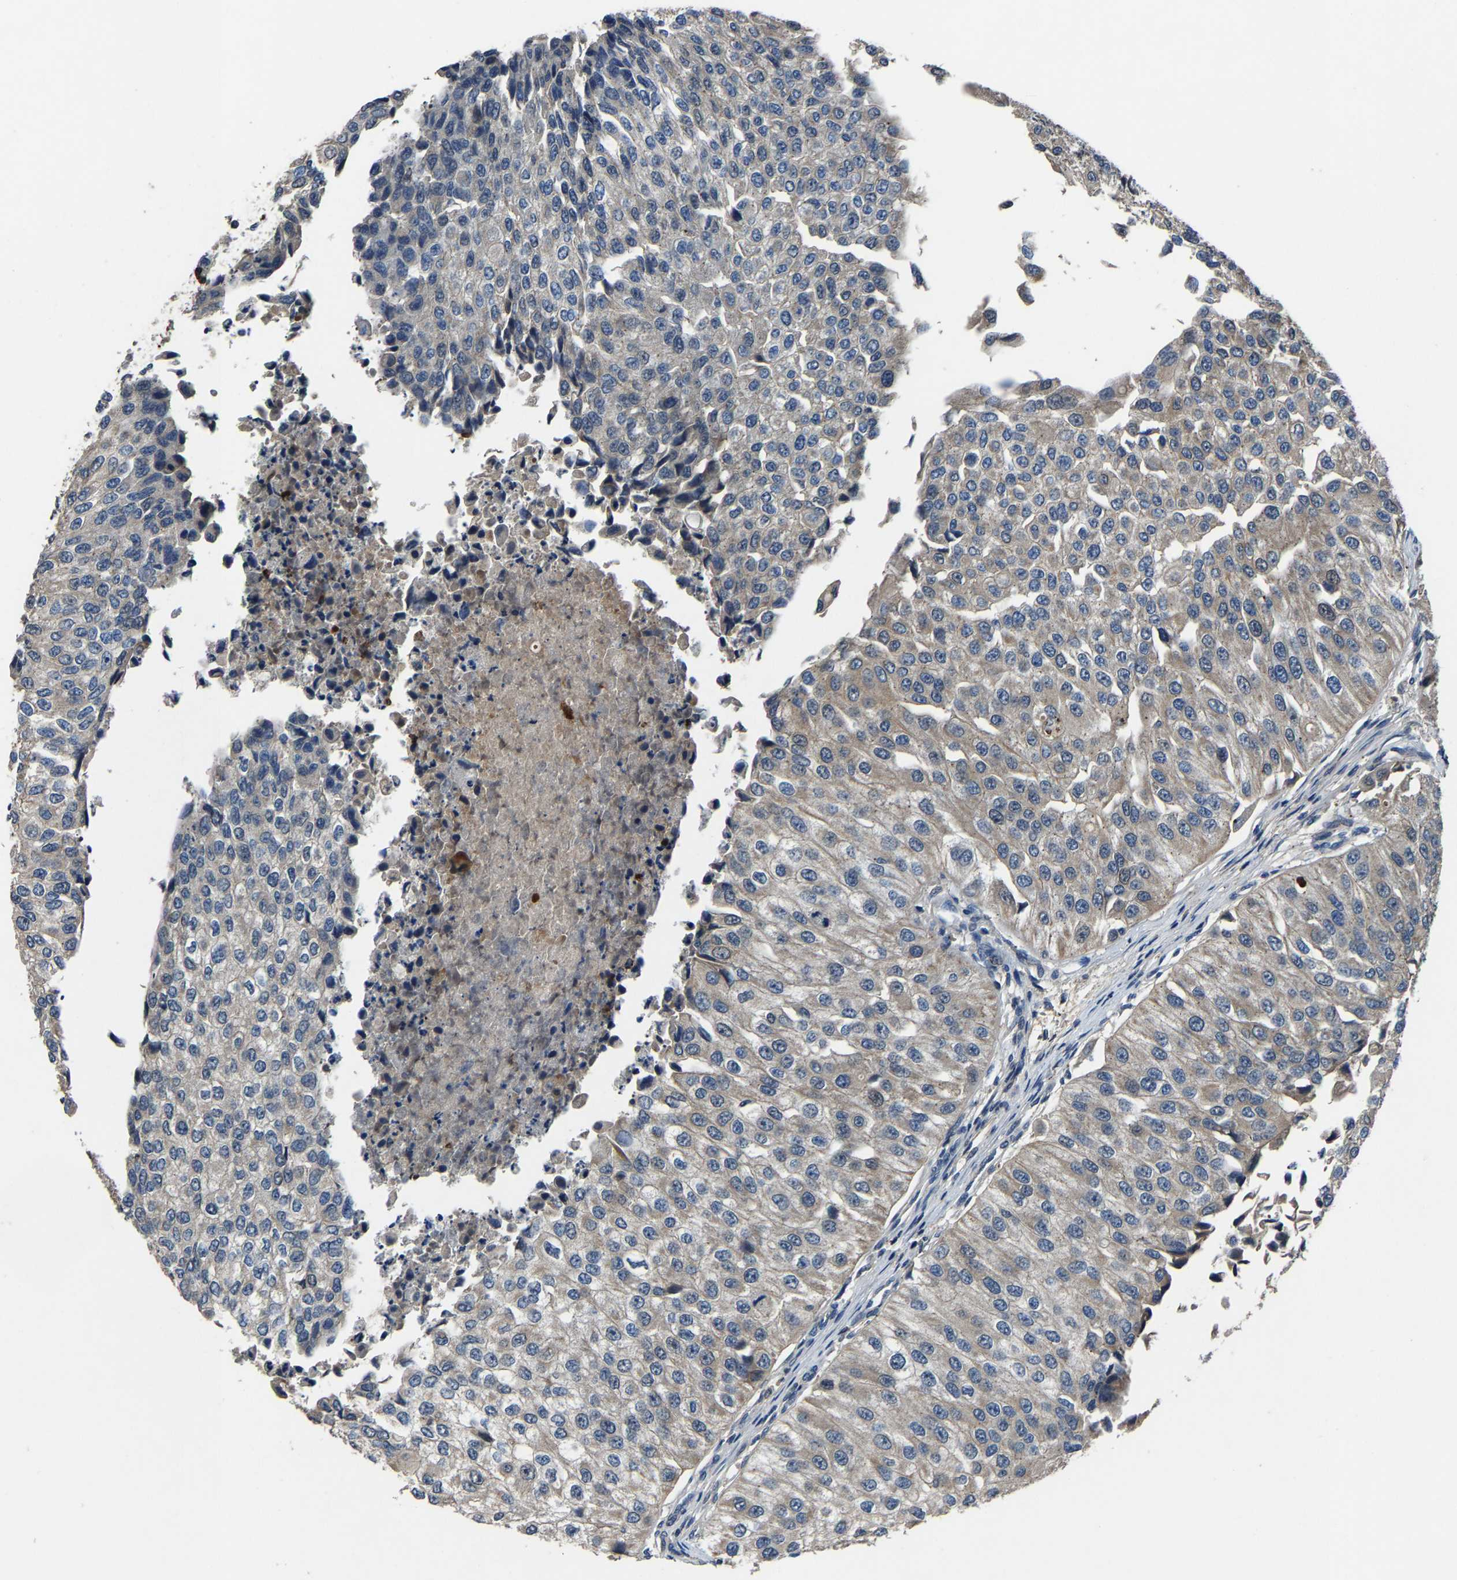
{"staining": {"intensity": "weak", "quantity": "<25%", "location": "cytoplasmic/membranous"}, "tissue": "urothelial cancer", "cell_type": "Tumor cells", "image_type": "cancer", "snomed": [{"axis": "morphology", "description": "Urothelial carcinoma, High grade"}, {"axis": "topography", "description": "Kidney"}, {"axis": "topography", "description": "Urinary bladder"}], "caption": "Immunohistochemistry (IHC) image of urothelial cancer stained for a protein (brown), which demonstrates no positivity in tumor cells. (DAB (3,3'-diaminobenzidine) immunohistochemistry with hematoxylin counter stain).", "gene": "PCNX2", "patient": {"sex": "male", "age": 77}}